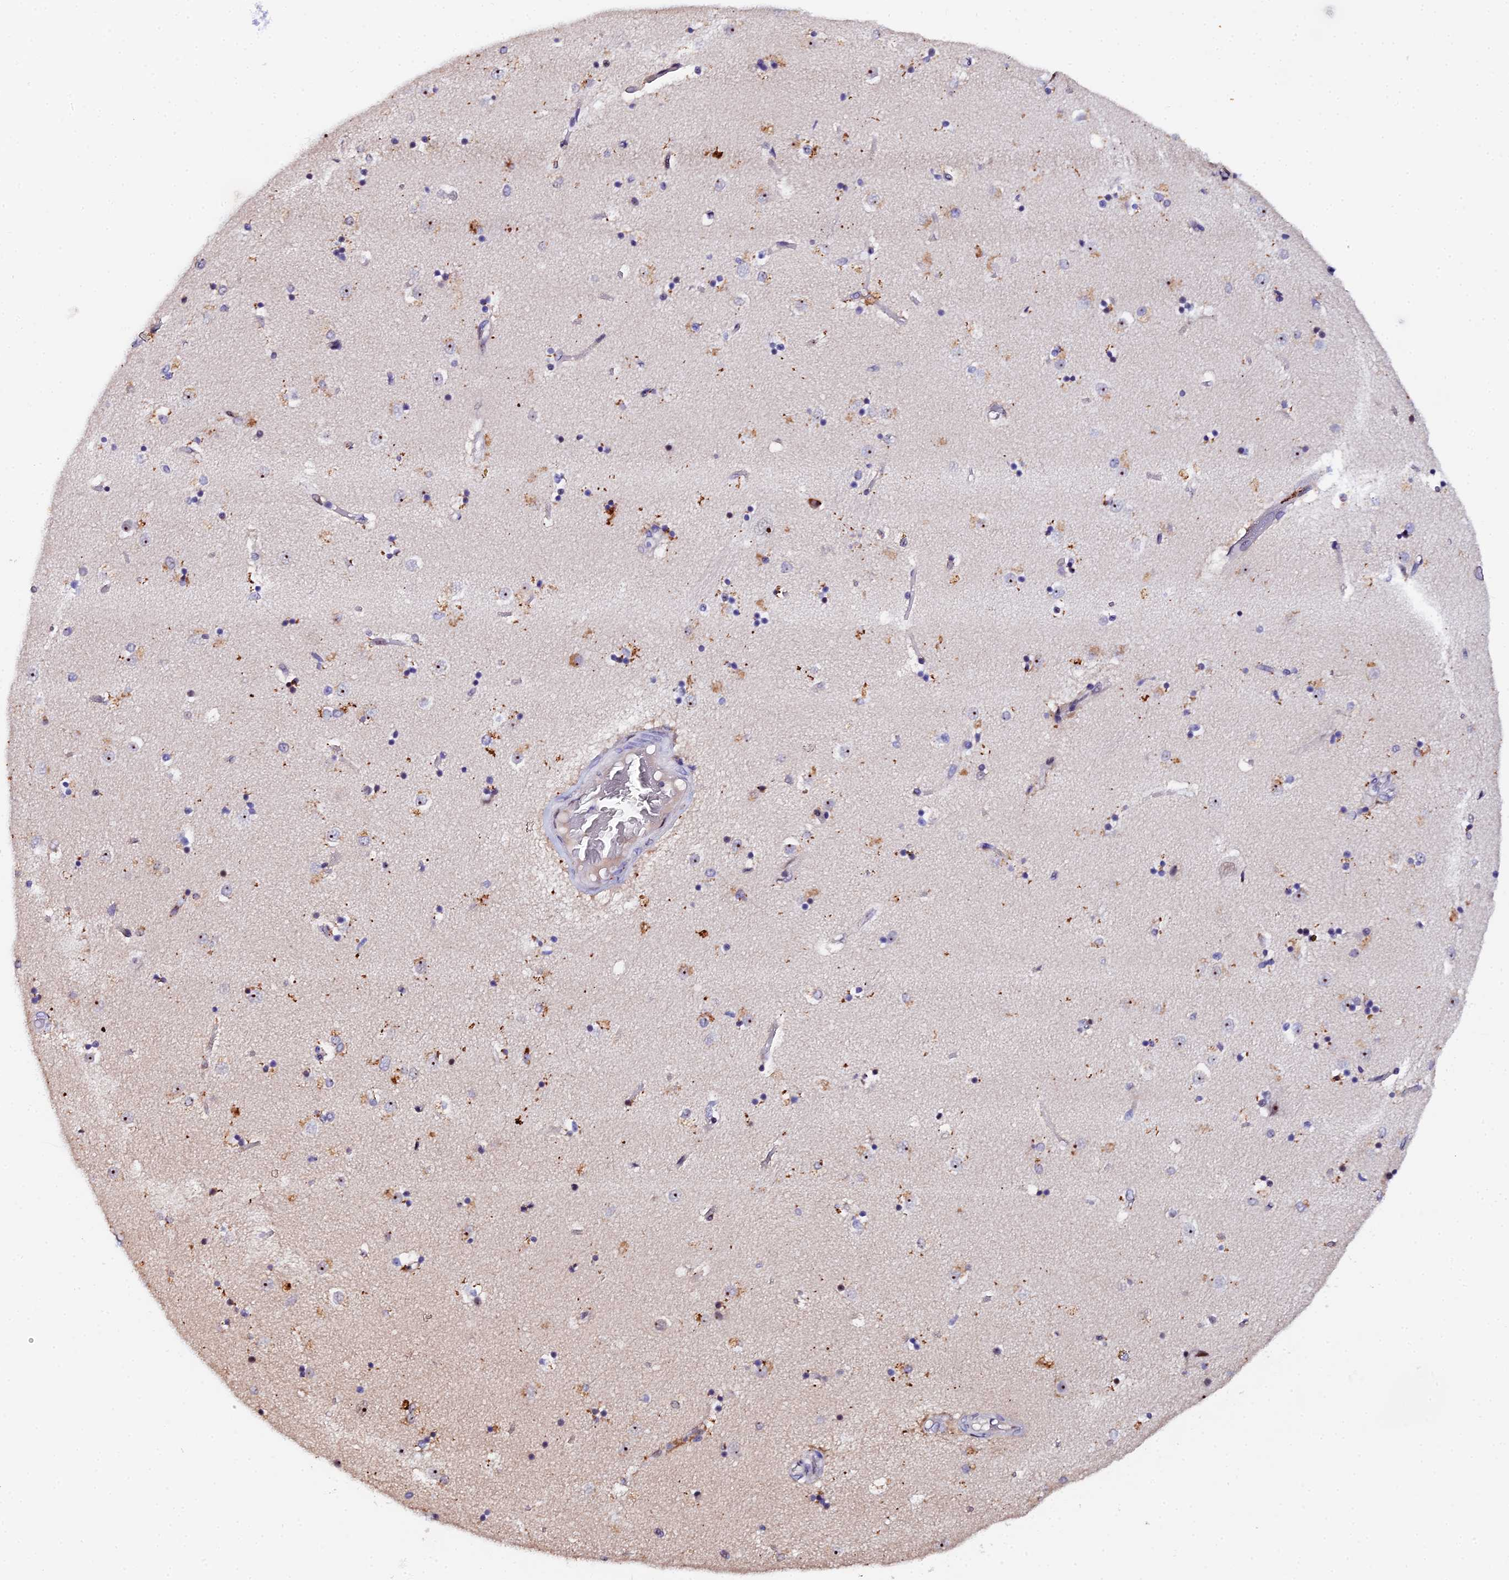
{"staining": {"intensity": "moderate", "quantity": "<25%", "location": "cytoplasmic/membranous"}, "tissue": "caudate", "cell_type": "Glial cells", "image_type": "normal", "snomed": [{"axis": "morphology", "description": "Normal tissue, NOS"}, {"axis": "topography", "description": "Lateral ventricle wall"}], "caption": "DAB immunohistochemical staining of benign human caudate shows moderate cytoplasmic/membranous protein expression in about <25% of glial cells. The staining was performed using DAB (3,3'-diaminobenzidine) to visualize the protein expression in brown, while the nuclei were stained in blue with hematoxylin (Magnification: 20x).", "gene": "TIFA", "patient": {"sex": "female", "age": 52}}